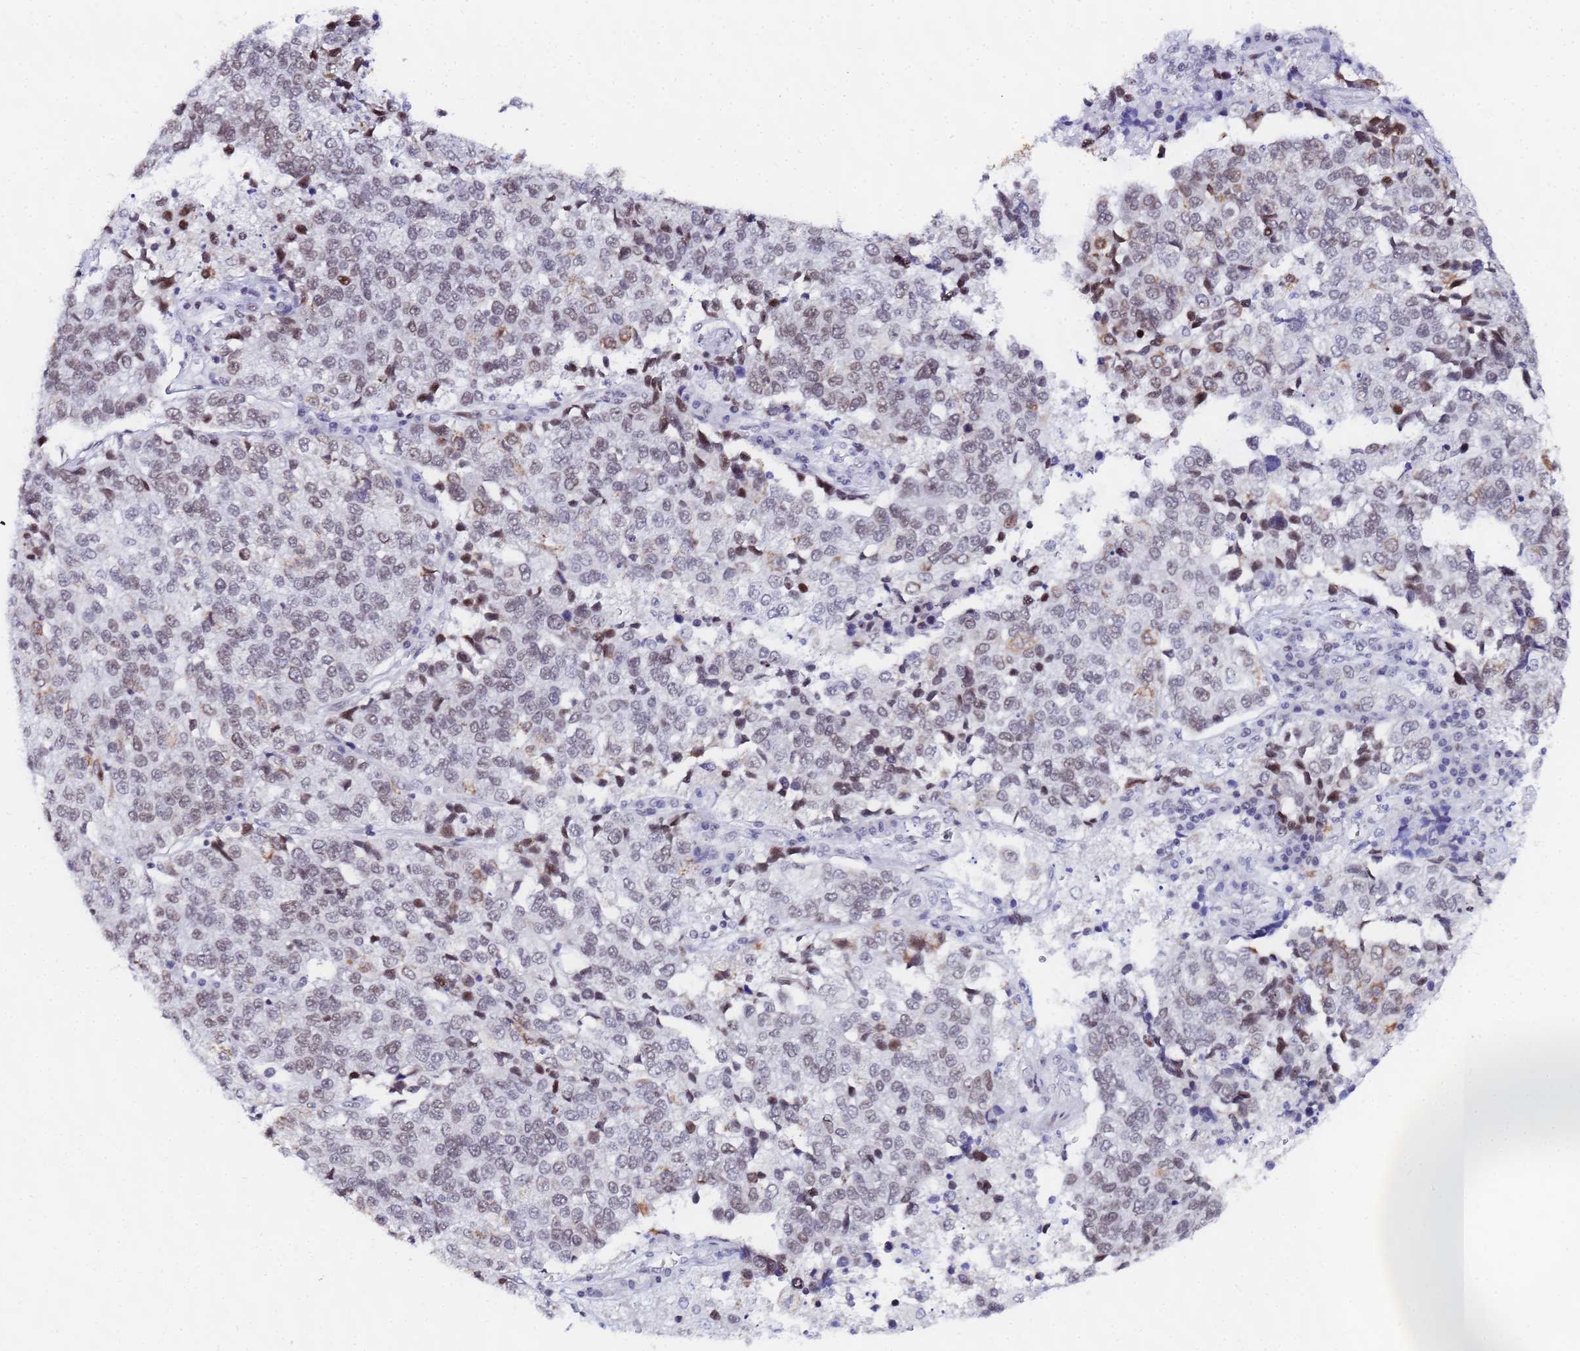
{"staining": {"intensity": "weak", "quantity": "<25%", "location": "cytoplasmic/membranous,nuclear"}, "tissue": "lung cancer", "cell_type": "Tumor cells", "image_type": "cancer", "snomed": [{"axis": "morphology", "description": "Adenocarcinoma, NOS"}, {"axis": "topography", "description": "Lung"}], "caption": "Immunohistochemistry (IHC) histopathology image of adenocarcinoma (lung) stained for a protein (brown), which shows no staining in tumor cells.", "gene": "CKMT1A", "patient": {"sex": "male", "age": 49}}